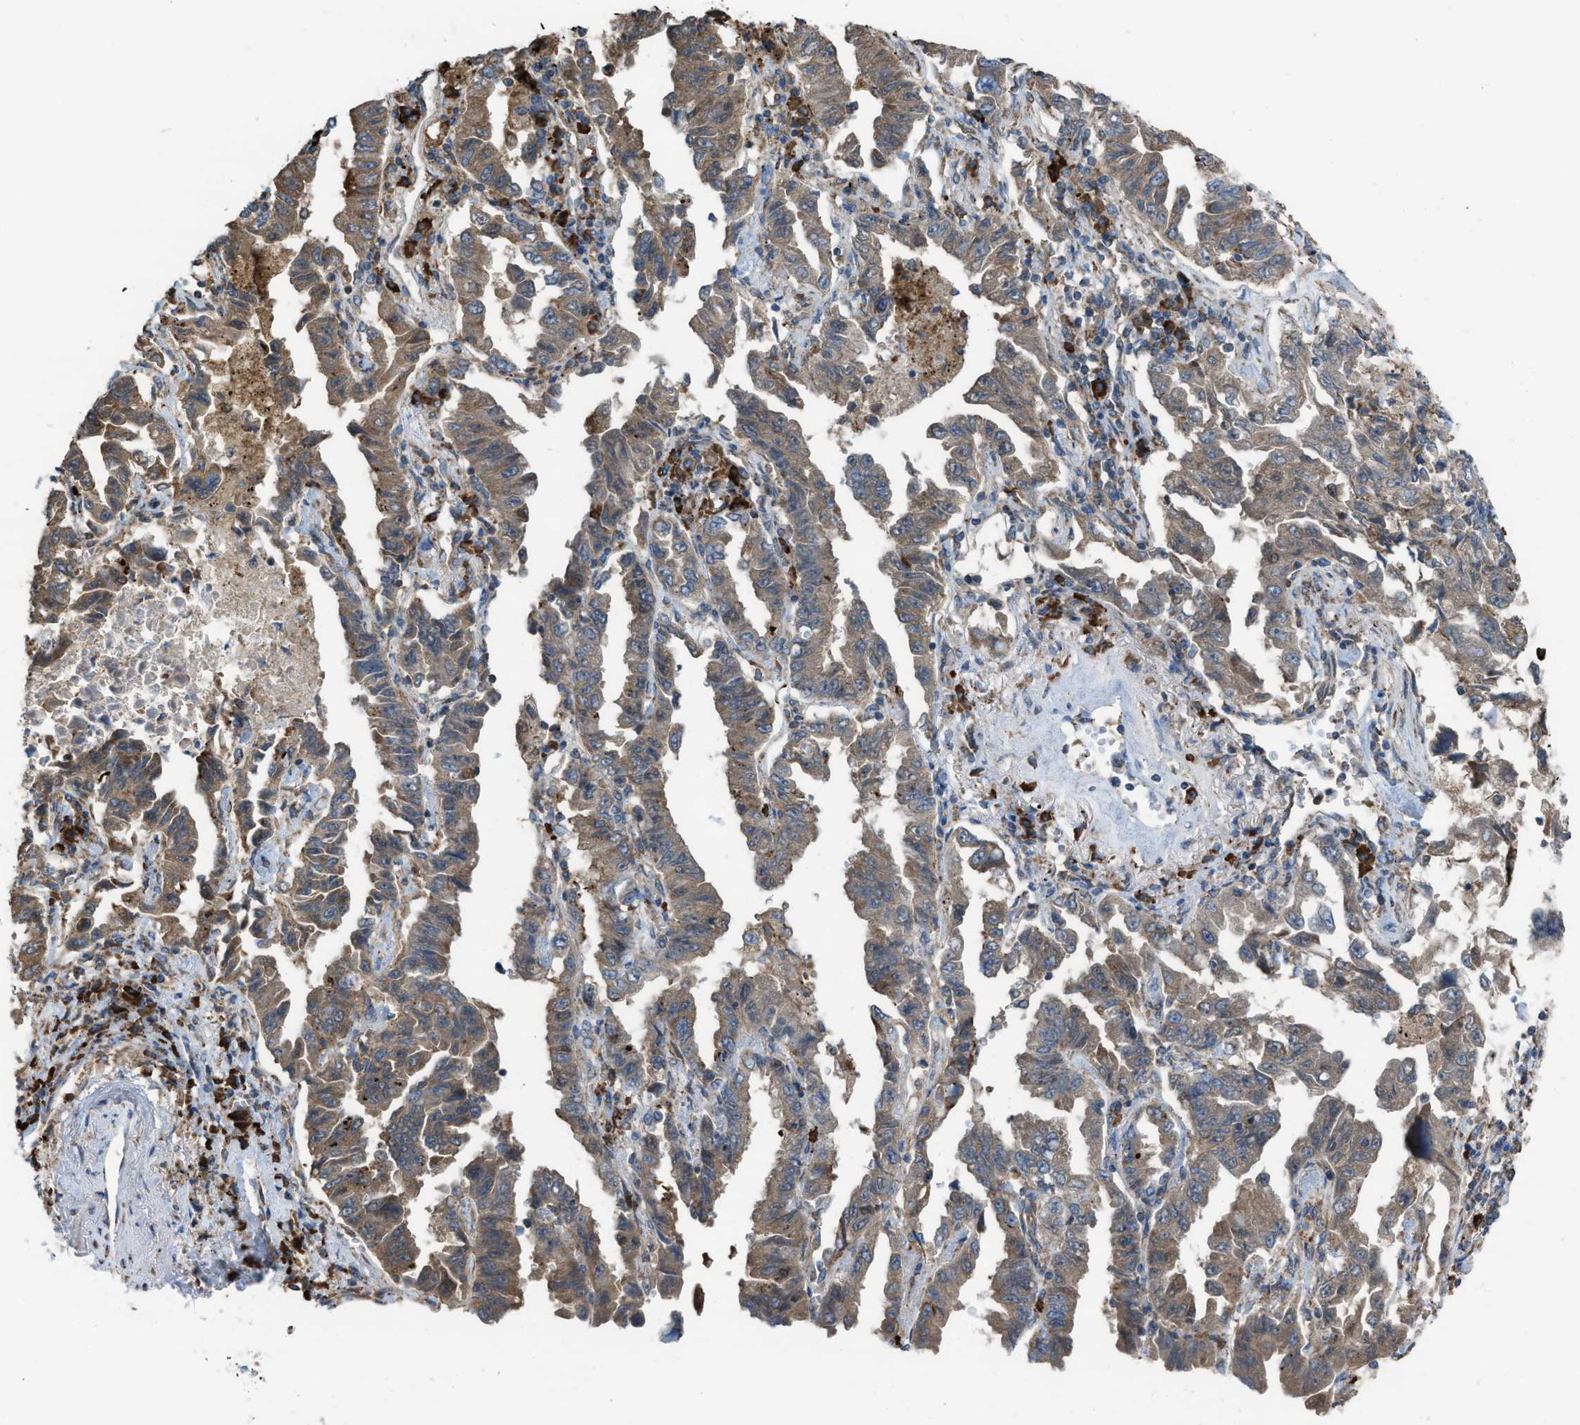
{"staining": {"intensity": "moderate", "quantity": ">75%", "location": "cytoplasmic/membranous"}, "tissue": "lung cancer", "cell_type": "Tumor cells", "image_type": "cancer", "snomed": [{"axis": "morphology", "description": "Adenocarcinoma, NOS"}, {"axis": "topography", "description": "Lung"}], "caption": "High-magnification brightfield microscopy of adenocarcinoma (lung) stained with DAB (brown) and counterstained with hematoxylin (blue). tumor cells exhibit moderate cytoplasmic/membranous positivity is present in approximately>75% of cells.", "gene": "PLAA", "patient": {"sex": "female", "age": 51}}